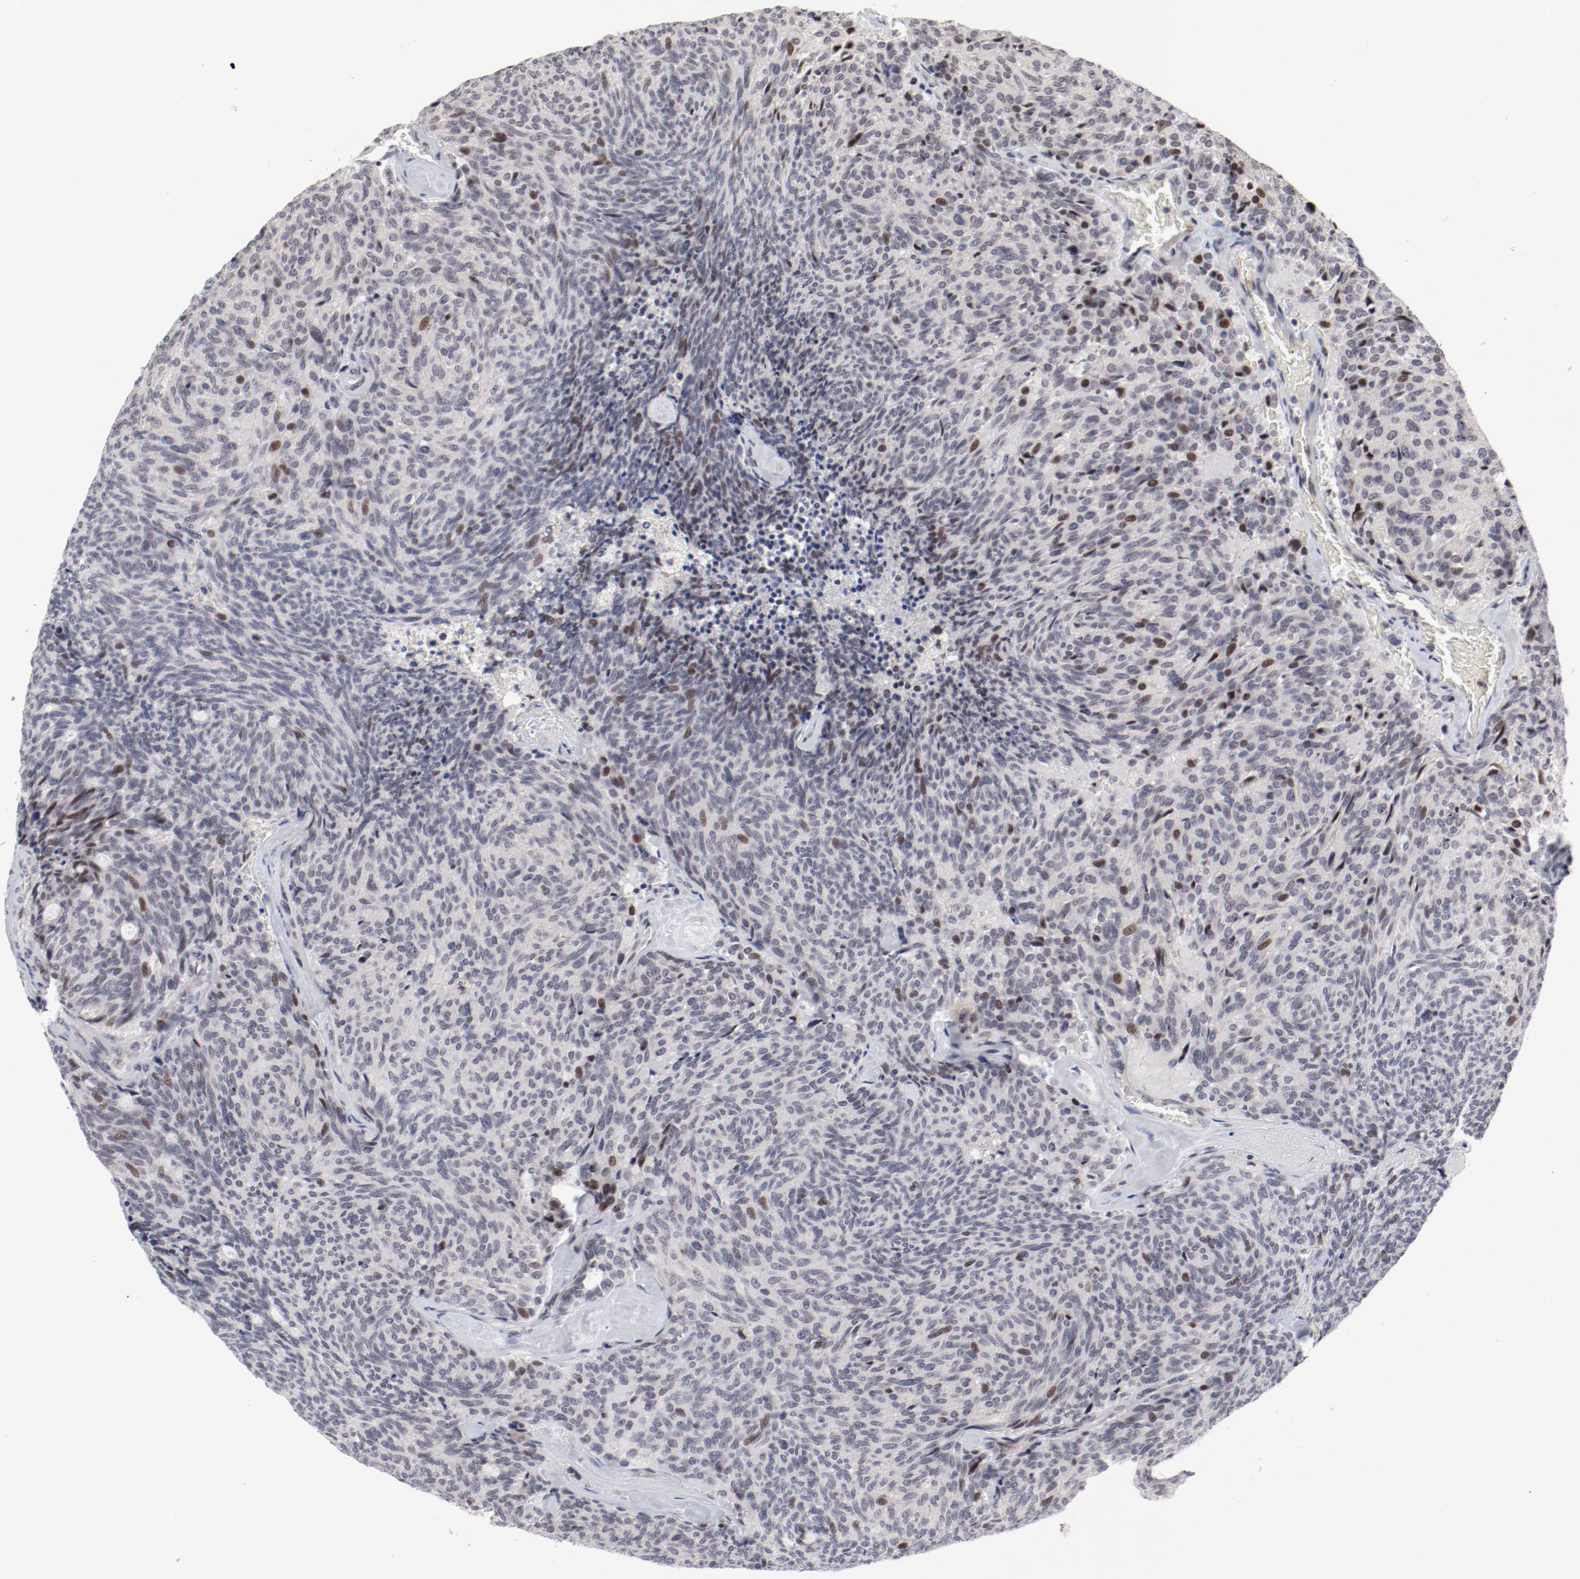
{"staining": {"intensity": "moderate", "quantity": "<25%", "location": "nuclear"}, "tissue": "carcinoid", "cell_type": "Tumor cells", "image_type": "cancer", "snomed": [{"axis": "morphology", "description": "Carcinoid, malignant, NOS"}, {"axis": "topography", "description": "Pancreas"}], "caption": "Tumor cells demonstrate low levels of moderate nuclear positivity in about <25% of cells in malignant carcinoid. The staining is performed using DAB (3,3'-diaminobenzidine) brown chromogen to label protein expression. The nuclei are counter-stained blue using hematoxylin.", "gene": "FSCB", "patient": {"sex": "female", "age": 54}}